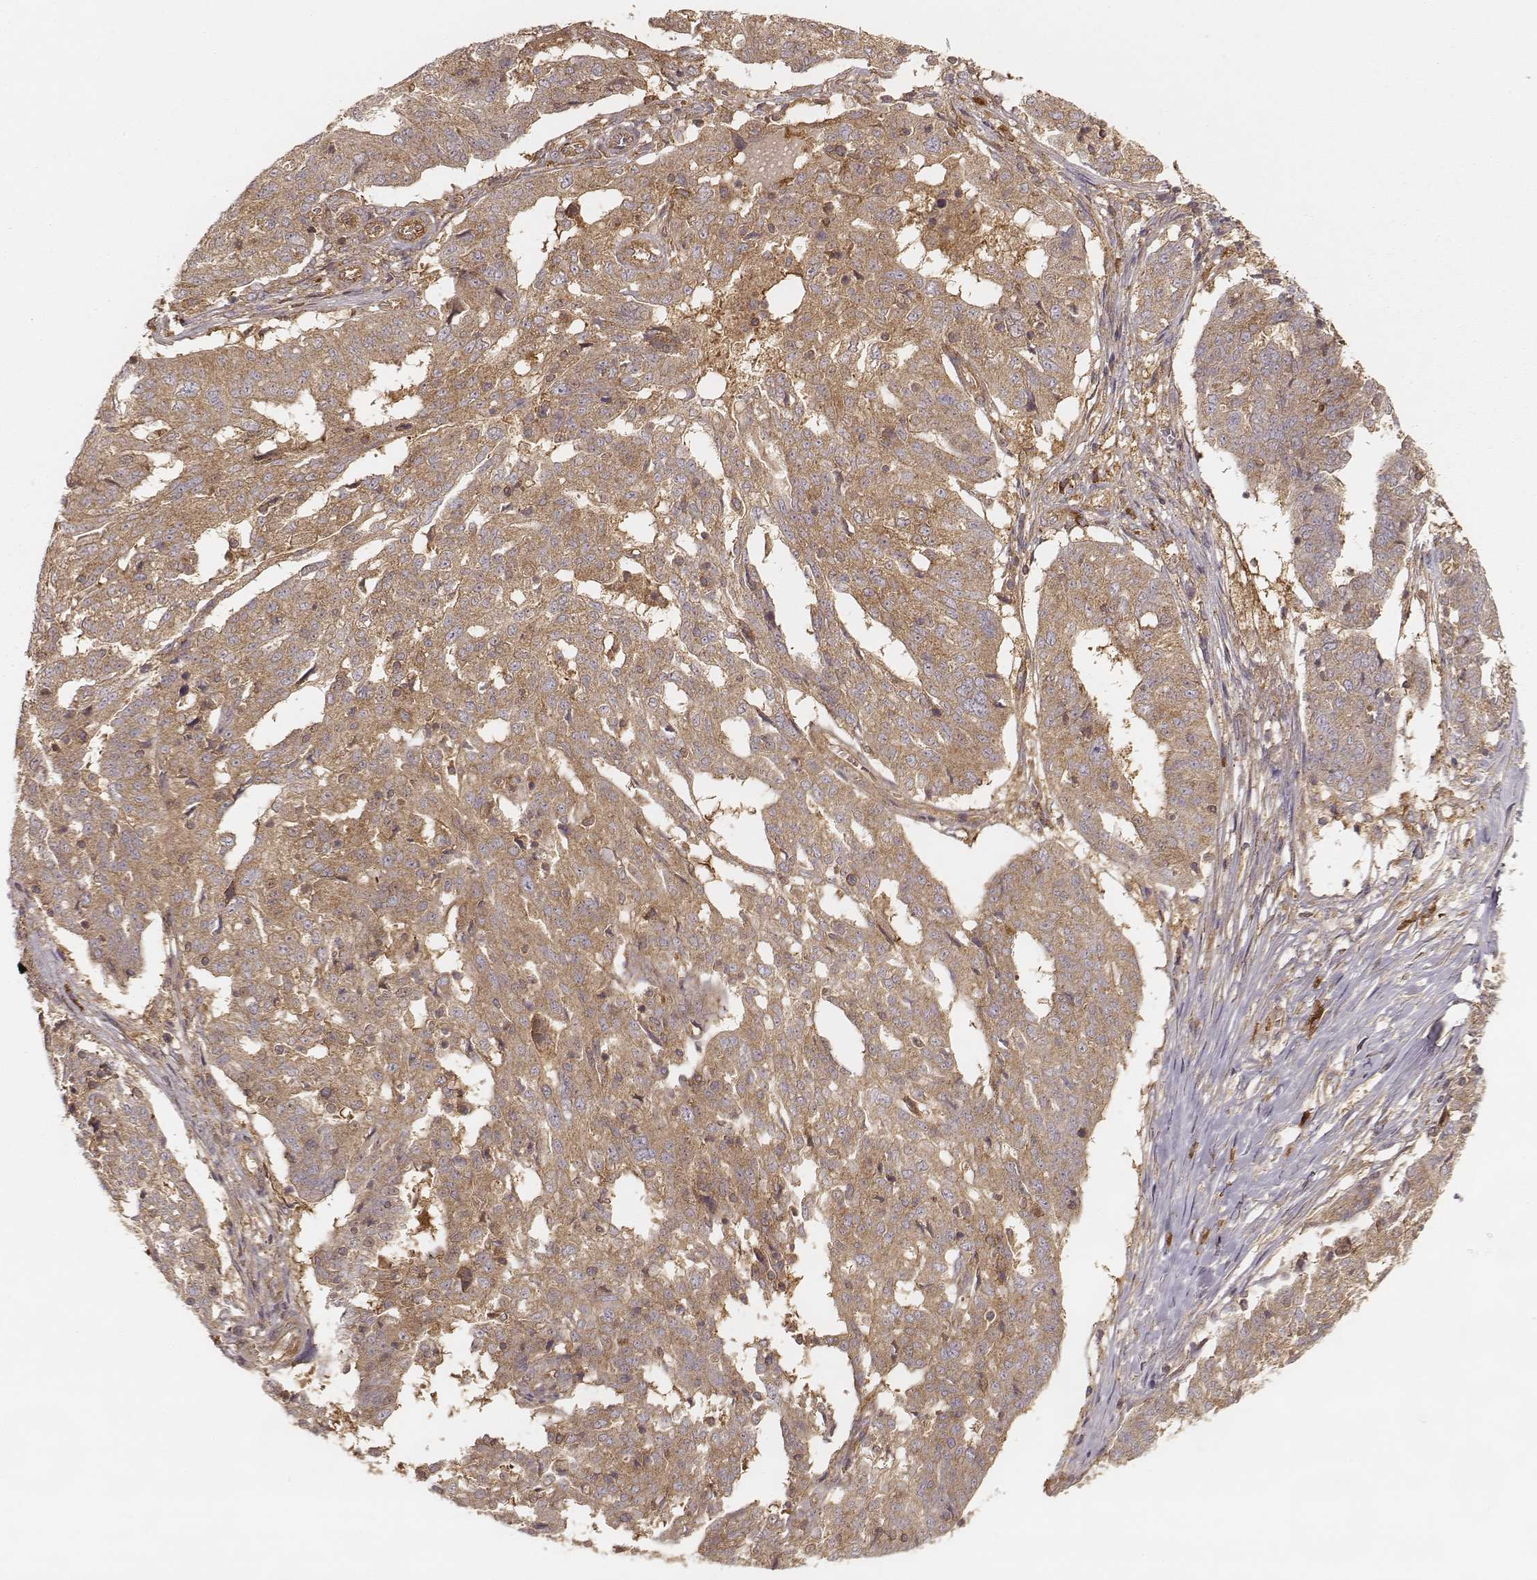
{"staining": {"intensity": "moderate", "quantity": ">75%", "location": "cytoplasmic/membranous"}, "tissue": "ovarian cancer", "cell_type": "Tumor cells", "image_type": "cancer", "snomed": [{"axis": "morphology", "description": "Cystadenocarcinoma, serous, NOS"}, {"axis": "topography", "description": "Ovary"}], "caption": "The image demonstrates a brown stain indicating the presence of a protein in the cytoplasmic/membranous of tumor cells in ovarian cancer (serous cystadenocarcinoma). The protein of interest is stained brown, and the nuclei are stained in blue (DAB (3,3'-diaminobenzidine) IHC with brightfield microscopy, high magnification).", "gene": "CARS1", "patient": {"sex": "female", "age": 67}}